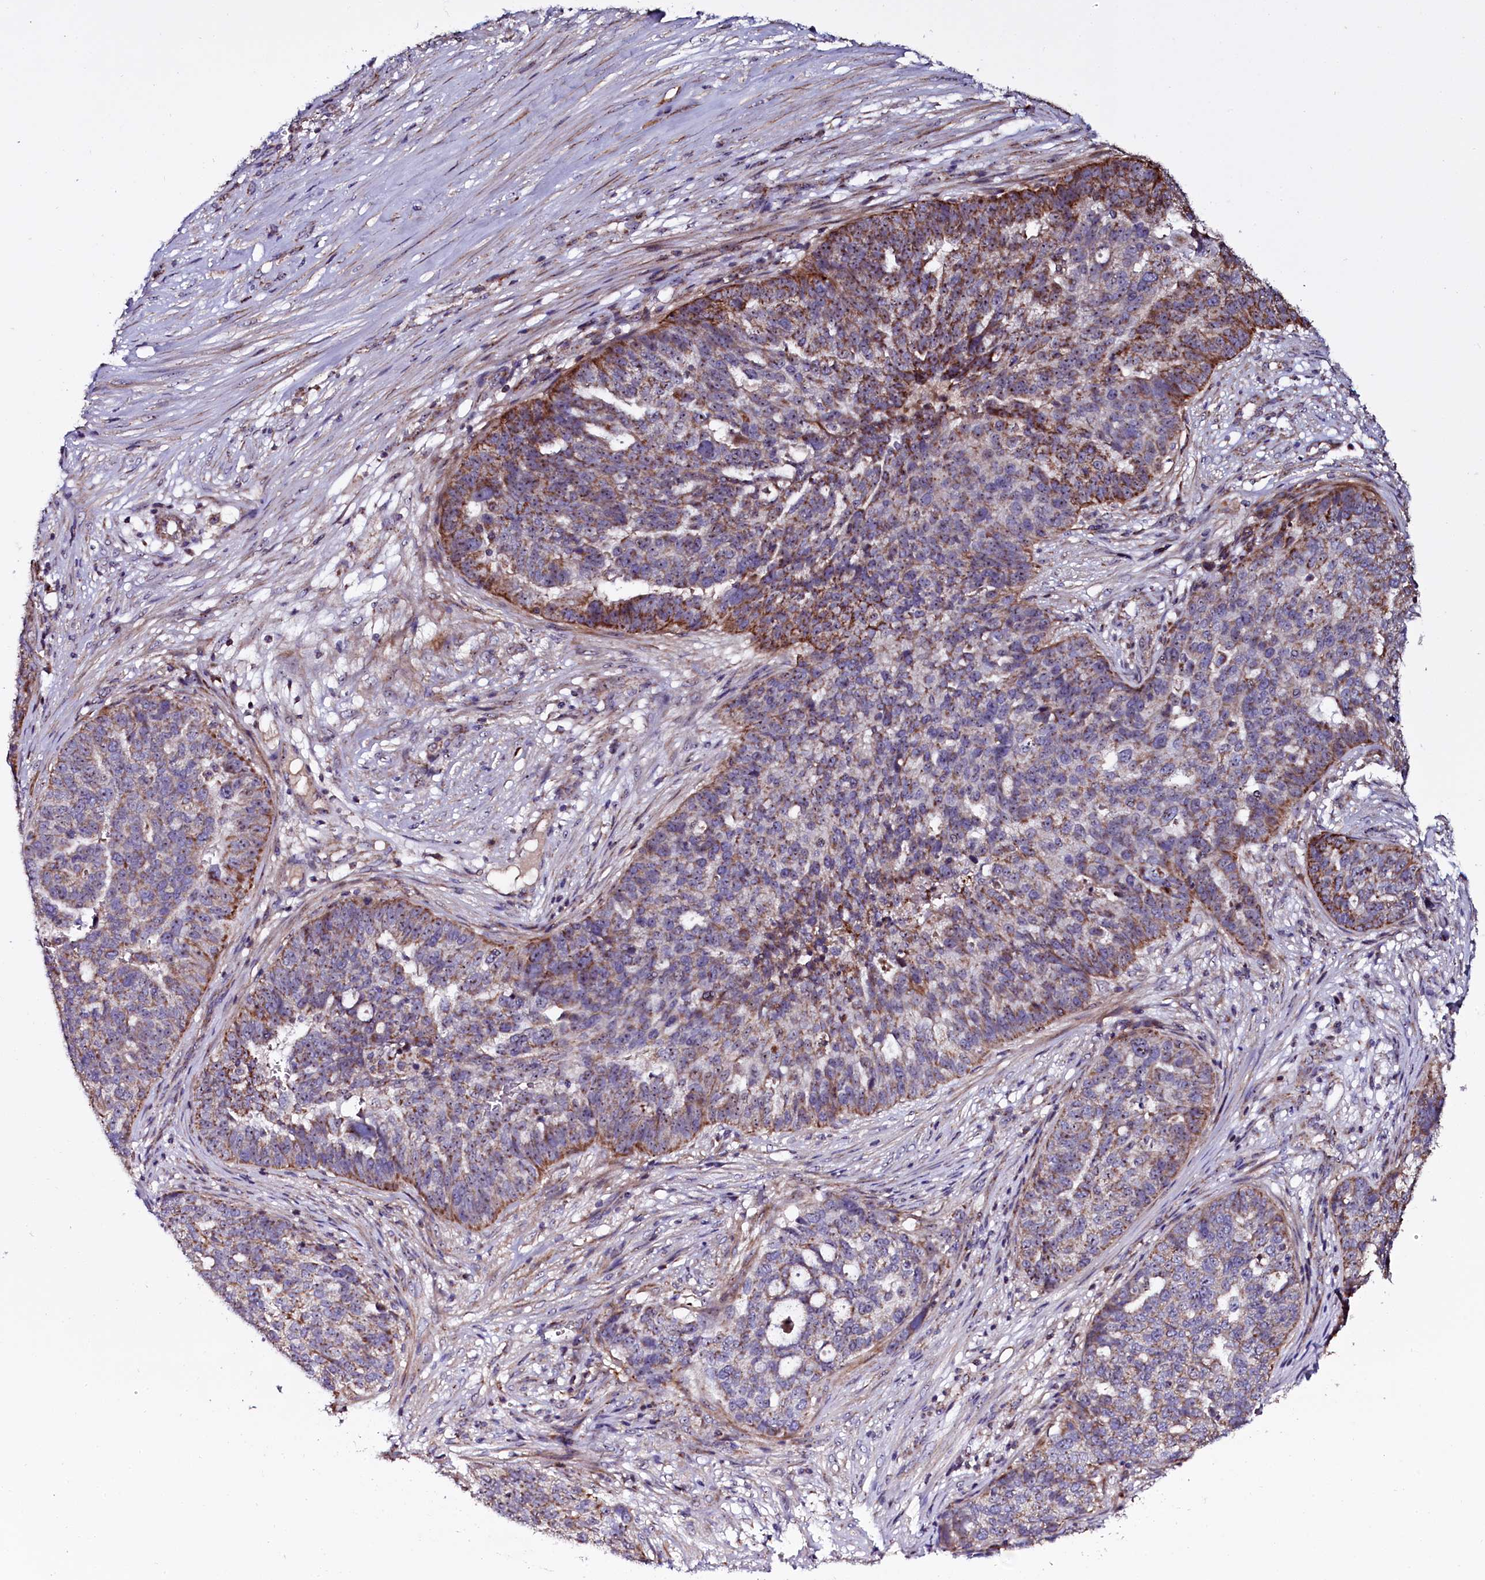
{"staining": {"intensity": "moderate", "quantity": "25%-75%", "location": "cytoplasmic/membranous,nuclear"}, "tissue": "ovarian cancer", "cell_type": "Tumor cells", "image_type": "cancer", "snomed": [{"axis": "morphology", "description": "Cystadenocarcinoma, serous, NOS"}, {"axis": "topography", "description": "Ovary"}], "caption": "Ovarian cancer stained for a protein shows moderate cytoplasmic/membranous and nuclear positivity in tumor cells.", "gene": "NAA80", "patient": {"sex": "female", "age": 59}}